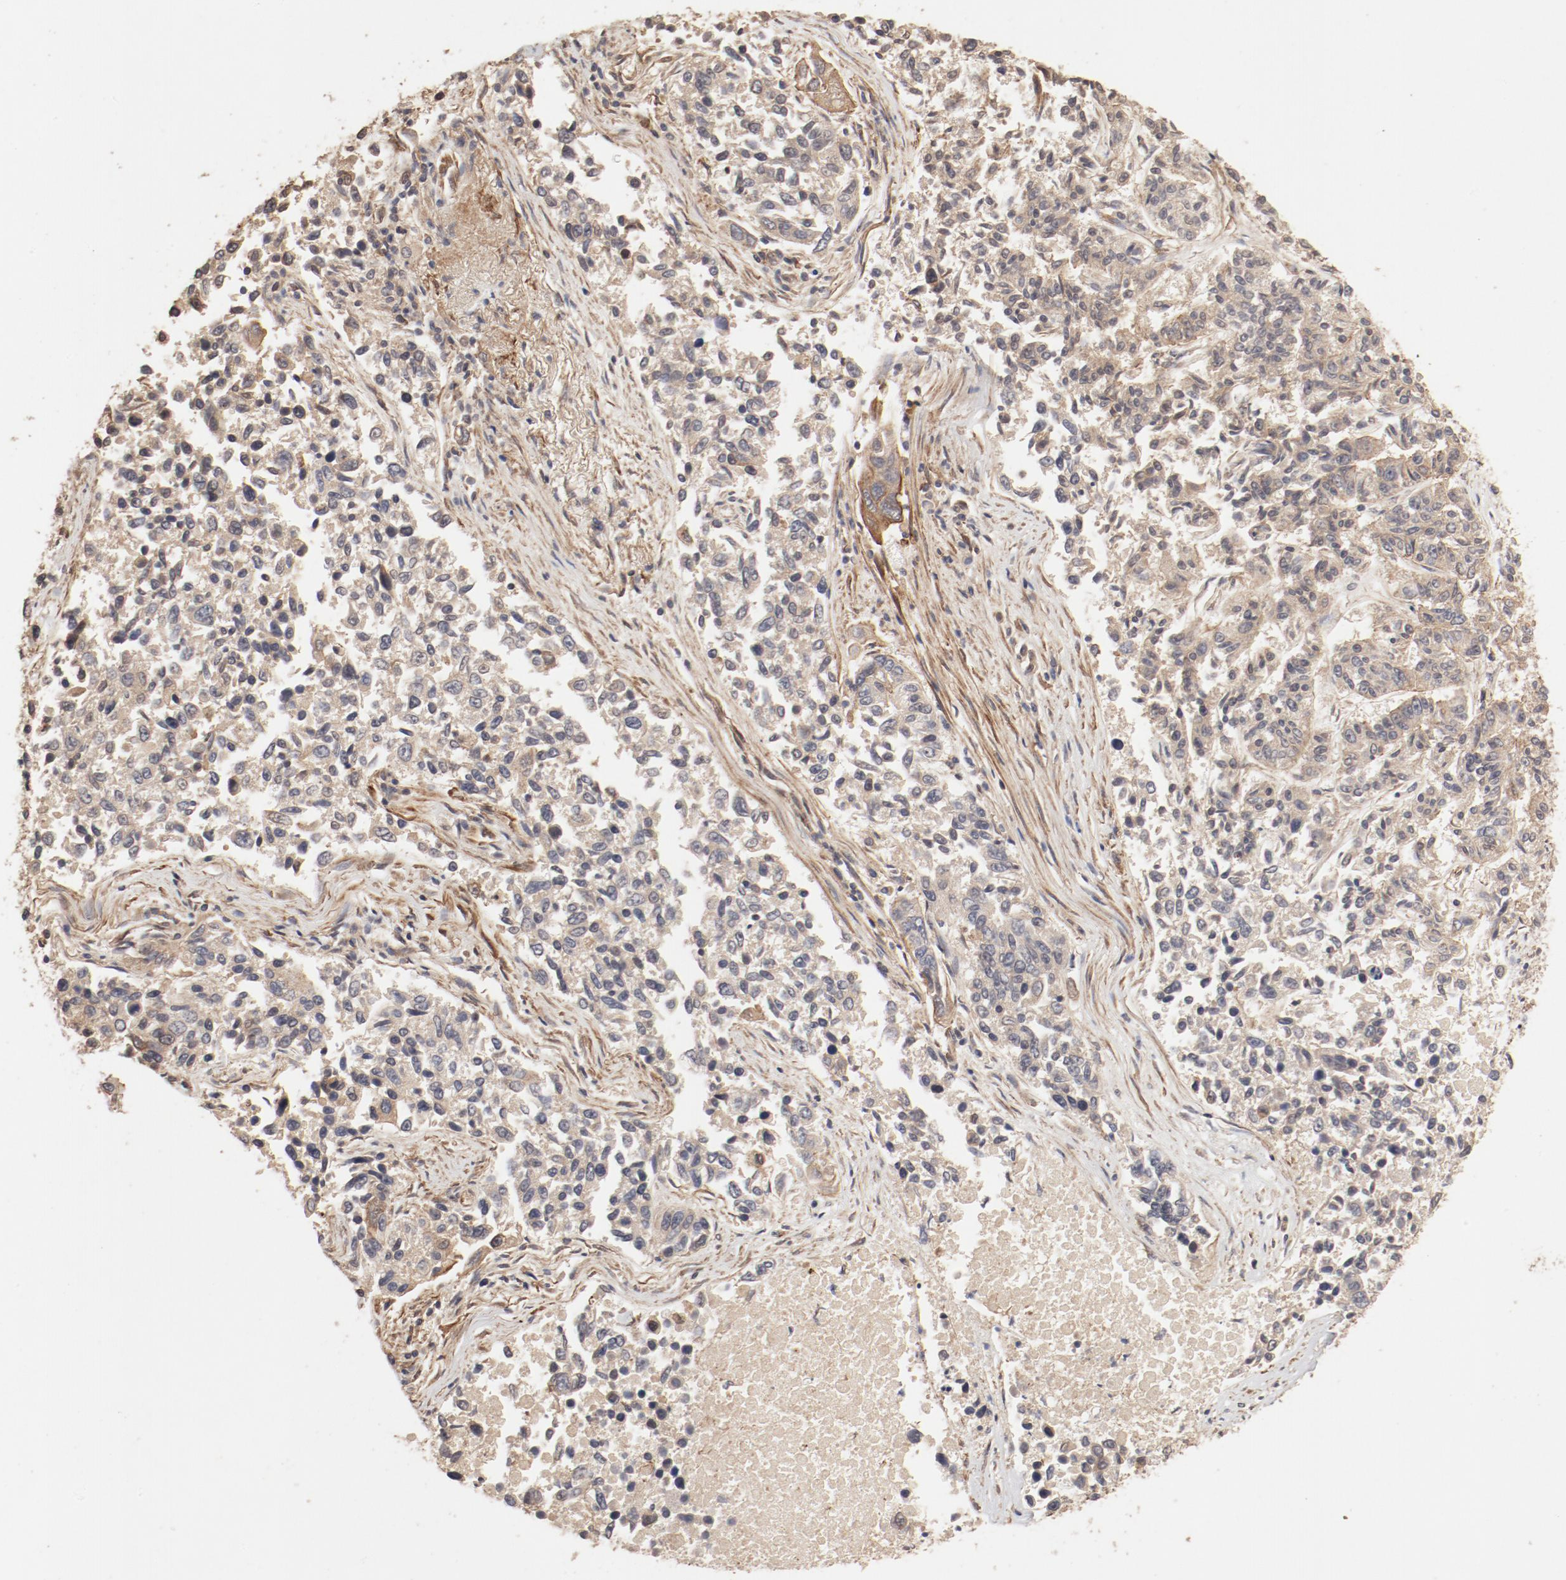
{"staining": {"intensity": "moderate", "quantity": ">75%", "location": "cytoplasmic/membranous"}, "tissue": "lung cancer", "cell_type": "Tumor cells", "image_type": "cancer", "snomed": [{"axis": "morphology", "description": "Adenocarcinoma, NOS"}, {"axis": "topography", "description": "Lung"}], "caption": "This photomicrograph exhibits immunohistochemistry (IHC) staining of lung cancer (adenocarcinoma), with medium moderate cytoplasmic/membranous expression in approximately >75% of tumor cells.", "gene": "IL3RA", "patient": {"sex": "male", "age": 84}}